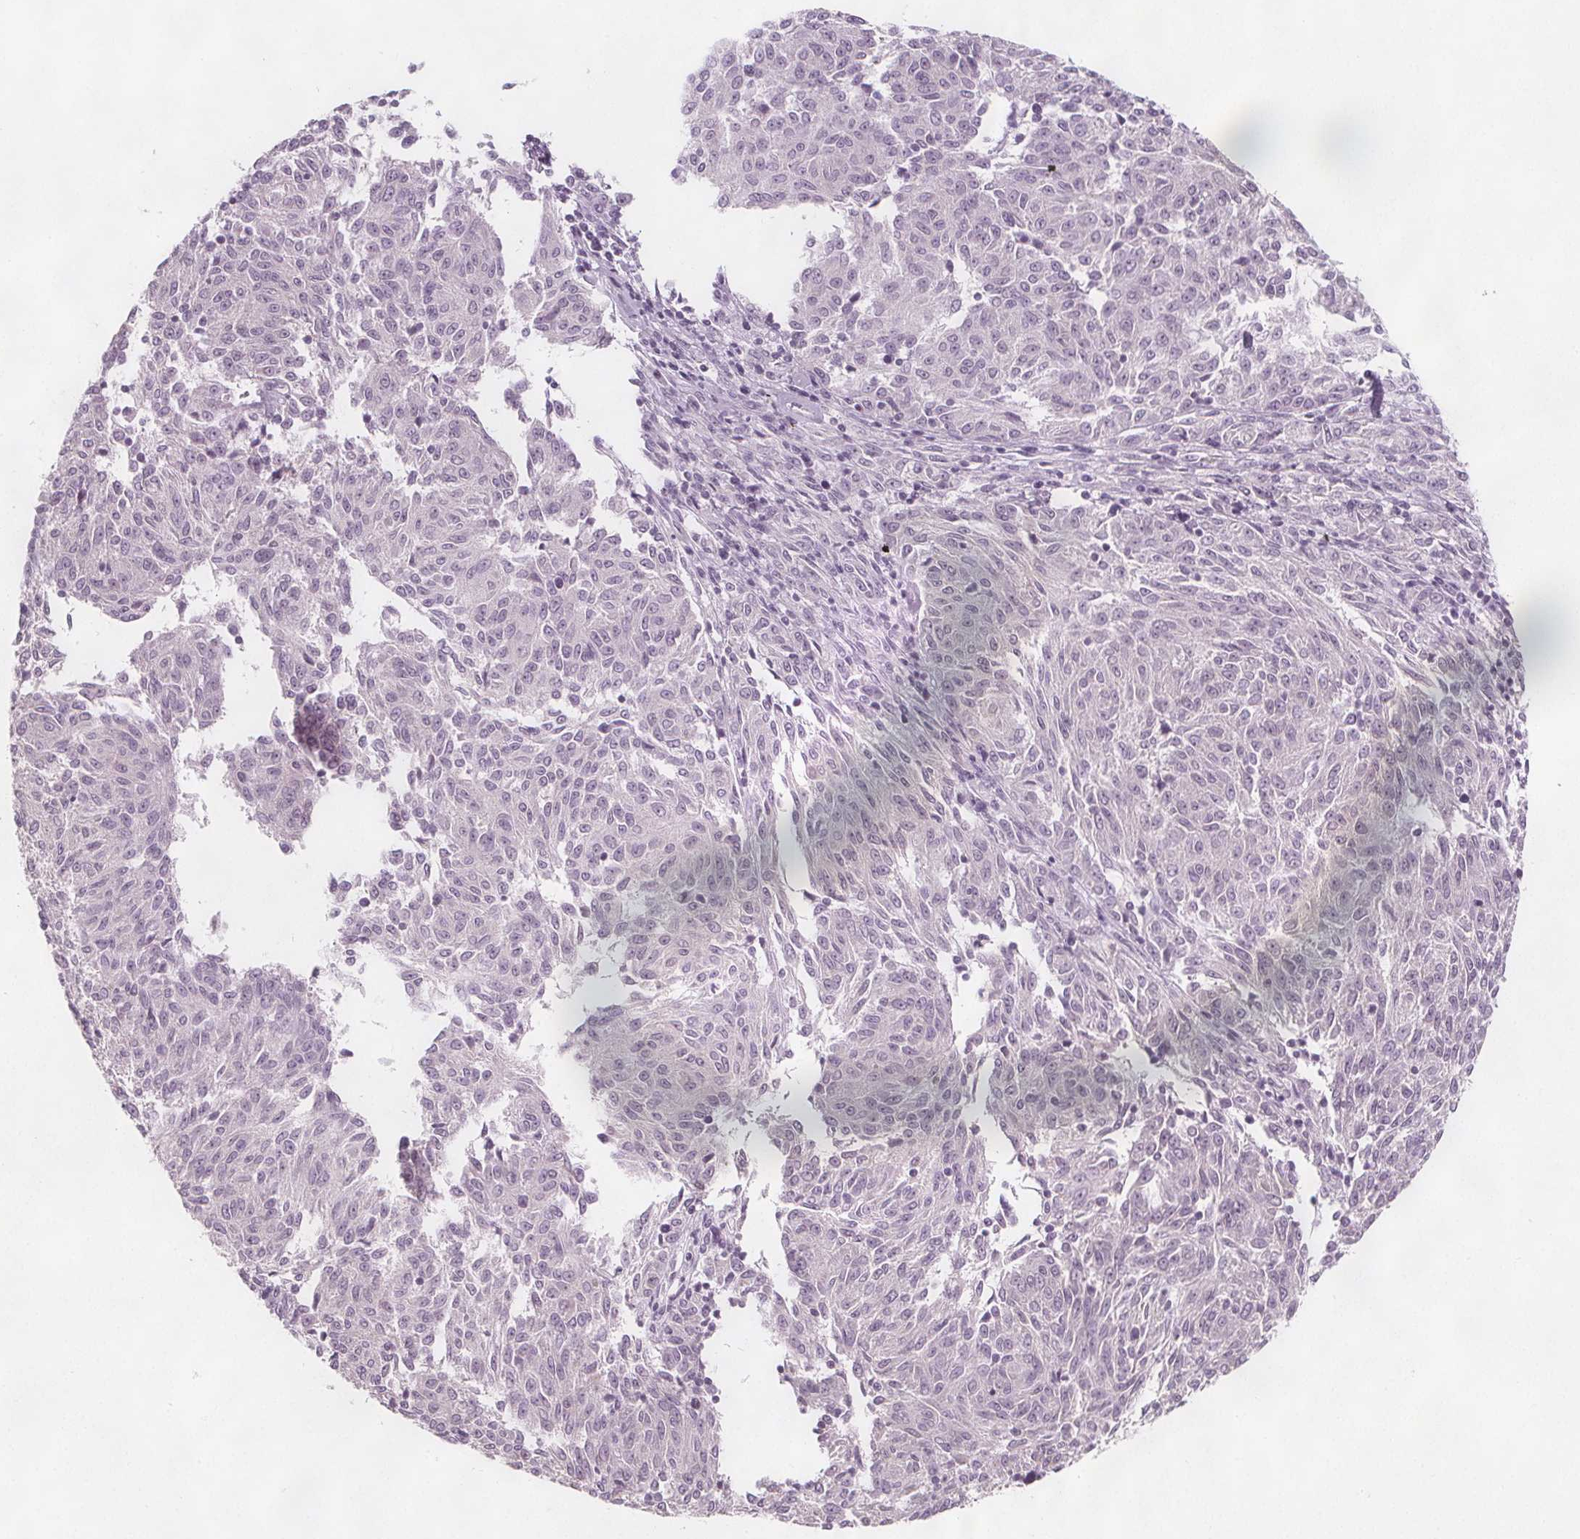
{"staining": {"intensity": "negative", "quantity": "none", "location": "none"}, "tissue": "melanoma", "cell_type": "Tumor cells", "image_type": "cancer", "snomed": [{"axis": "morphology", "description": "Malignant melanoma, NOS"}, {"axis": "topography", "description": "Skin"}], "caption": "Immunohistochemistry (IHC) of melanoma displays no expression in tumor cells.", "gene": "C1orf167", "patient": {"sex": "female", "age": 72}}